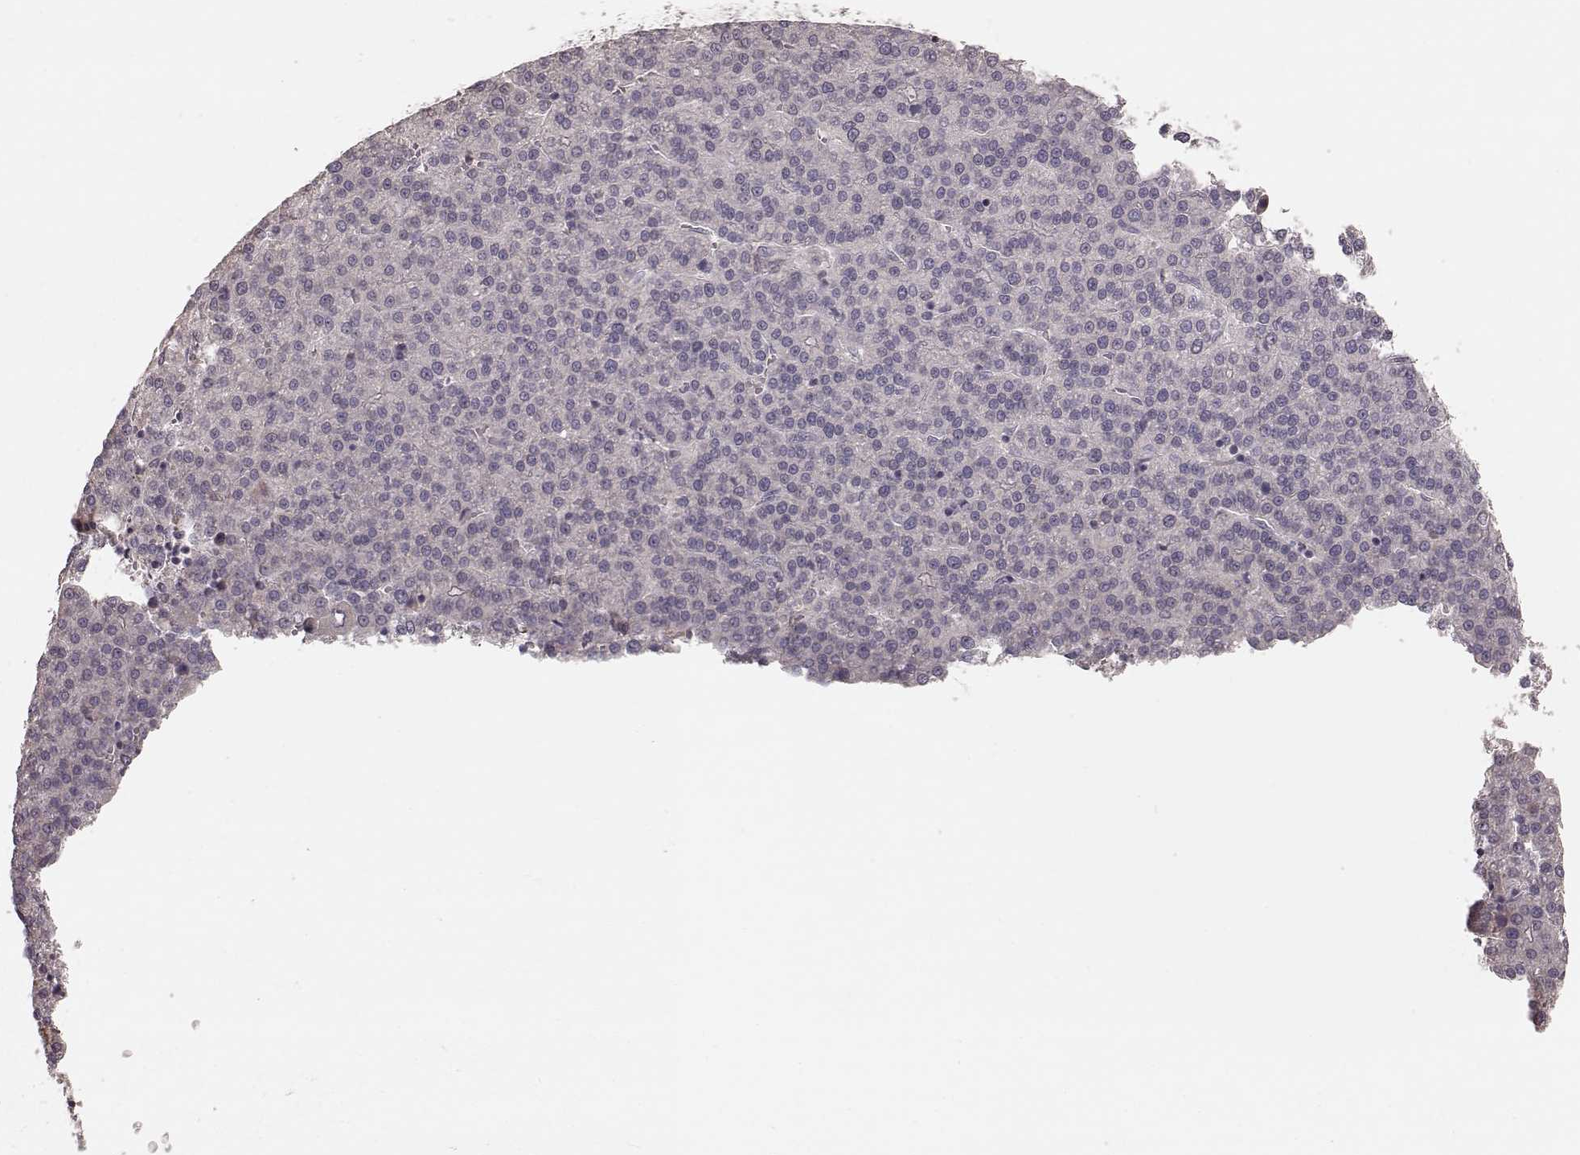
{"staining": {"intensity": "negative", "quantity": "none", "location": "none"}, "tissue": "liver cancer", "cell_type": "Tumor cells", "image_type": "cancer", "snomed": [{"axis": "morphology", "description": "Carcinoma, Hepatocellular, NOS"}, {"axis": "topography", "description": "Liver"}], "caption": "The micrograph reveals no significant positivity in tumor cells of liver cancer.", "gene": "KCNJ9", "patient": {"sex": "female", "age": 58}}